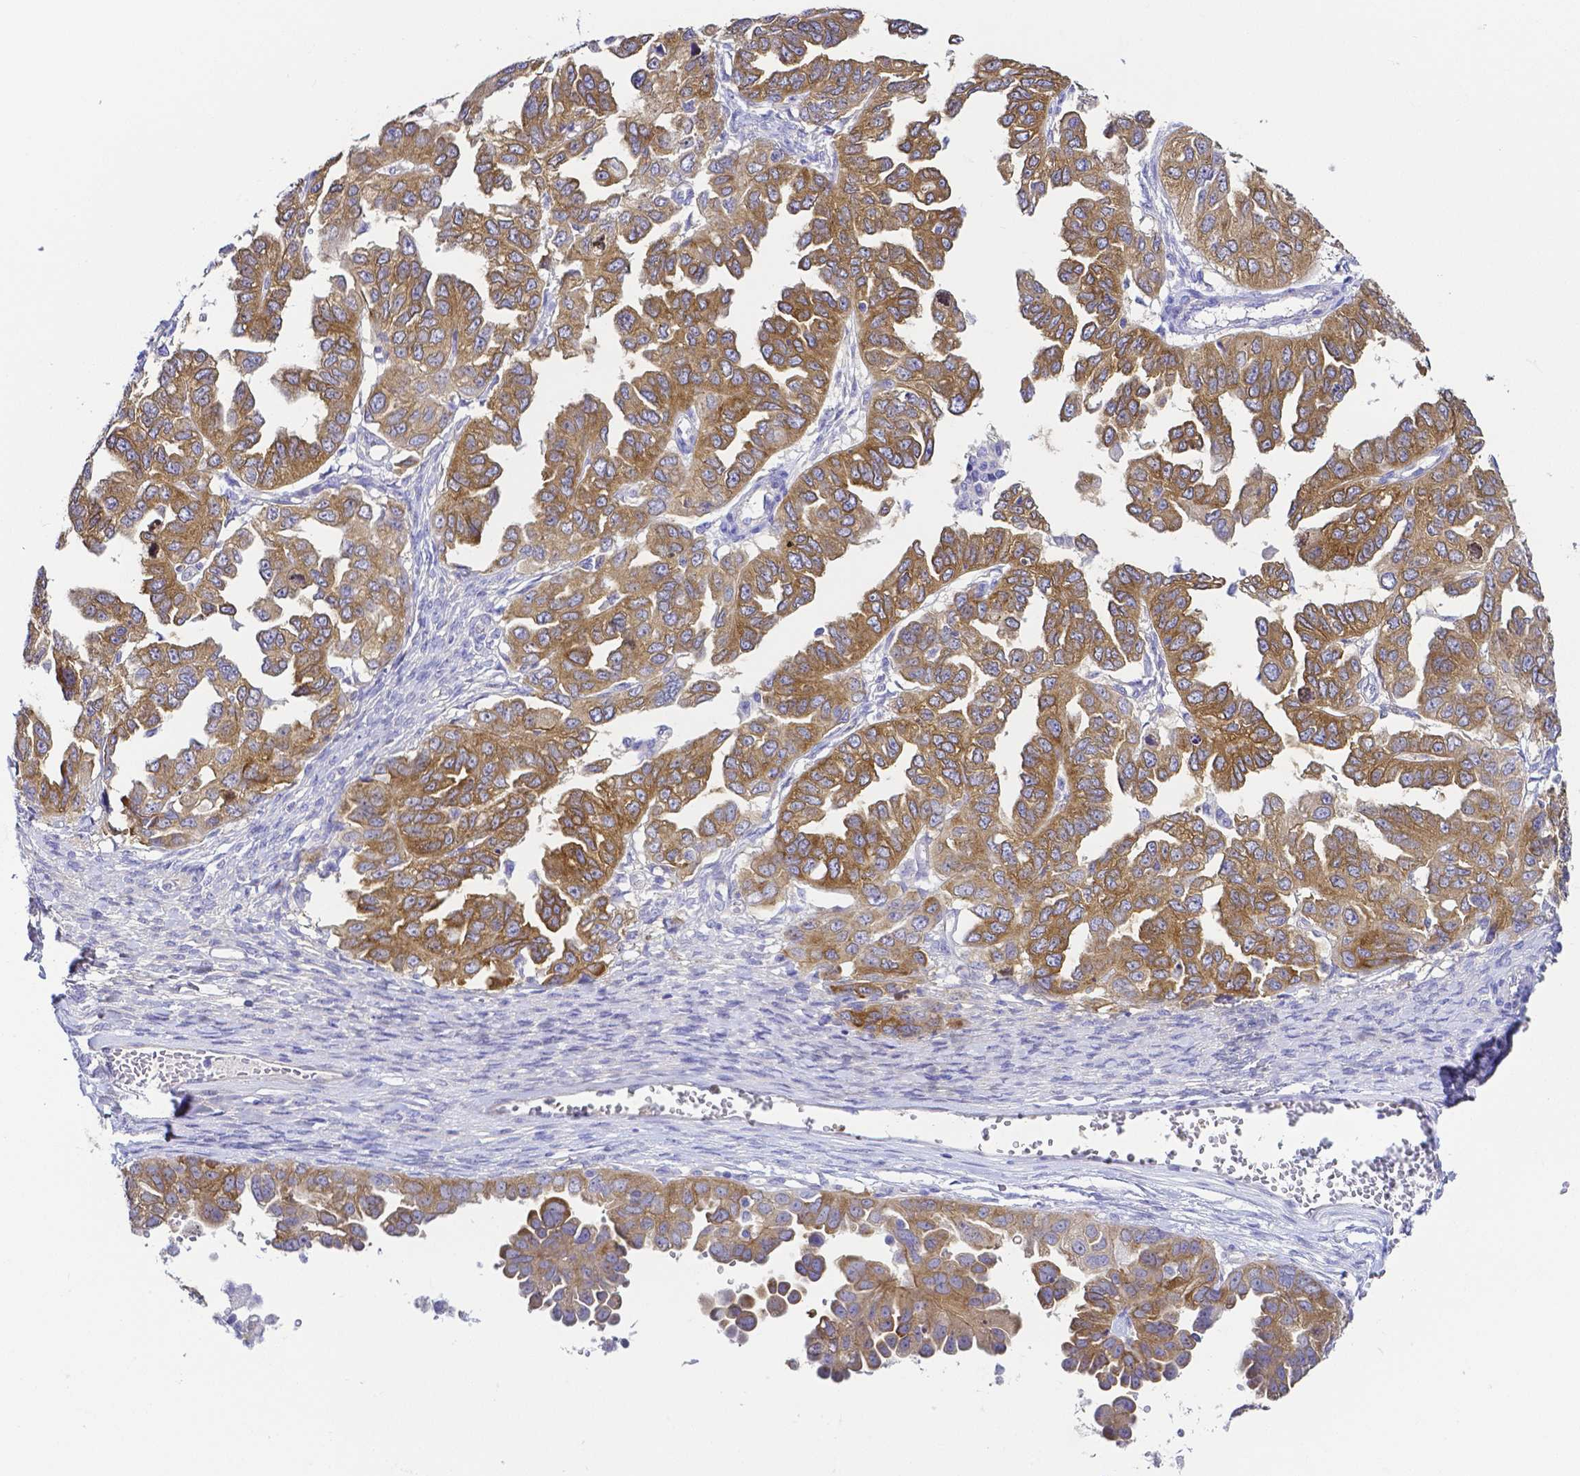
{"staining": {"intensity": "moderate", "quantity": ">75%", "location": "cytoplasmic/membranous"}, "tissue": "ovarian cancer", "cell_type": "Tumor cells", "image_type": "cancer", "snomed": [{"axis": "morphology", "description": "Cystadenocarcinoma, serous, NOS"}, {"axis": "topography", "description": "Ovary"}], "caption": "Tumor cells display moderate cytoplasmic/membranous expression in approximately >75% of cells in ovarian cancer. (brown staining indicates protein expression, while blue staining denotes nuclei).", "gene": "PKP3", "patient": {"sex": "female", "age": 53}}